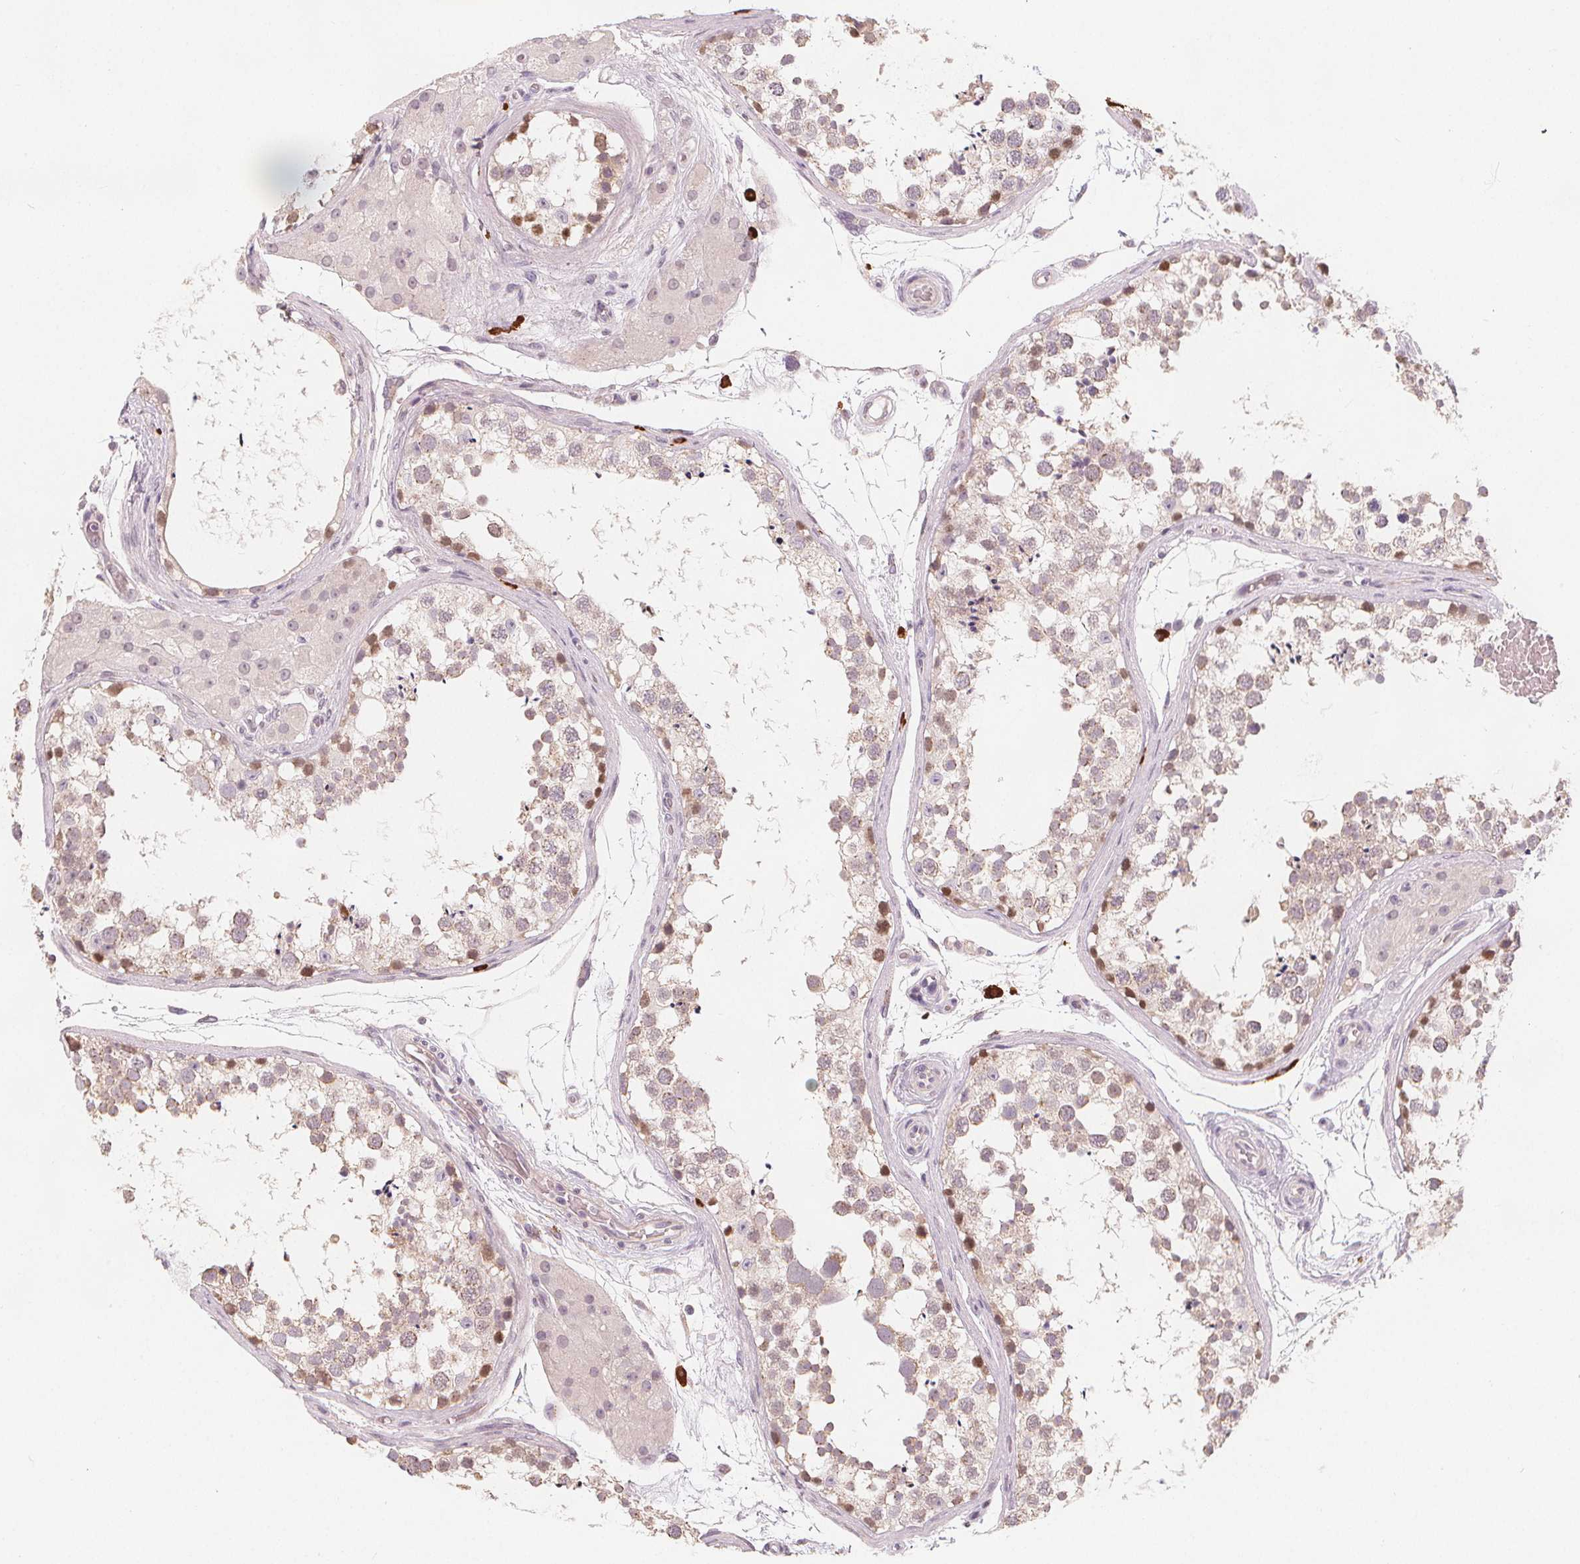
{"staining": {"intensity": "moderate", "quantity": "<25%", "location": "nuclear"}, "tissue": "testis", "cell_type": "Cells in seminiferous ducts", "image_type": "normal", "snomed": [{"axis": "morphology", "description": "Normal tissue, NOS"}, {"axis": "morphology", "description": "Seminoma, NOS"}, {"axis": "topography", "description": "Testis"}], "caption": "Immunohistochemistry (DAB) staining of benign human testis shows moderate nuclear protein expression in approximately <25% of cells in seminiferous ducts.", "gene": "TIPIN", "patient": {"sex": "male", "age": 65}}